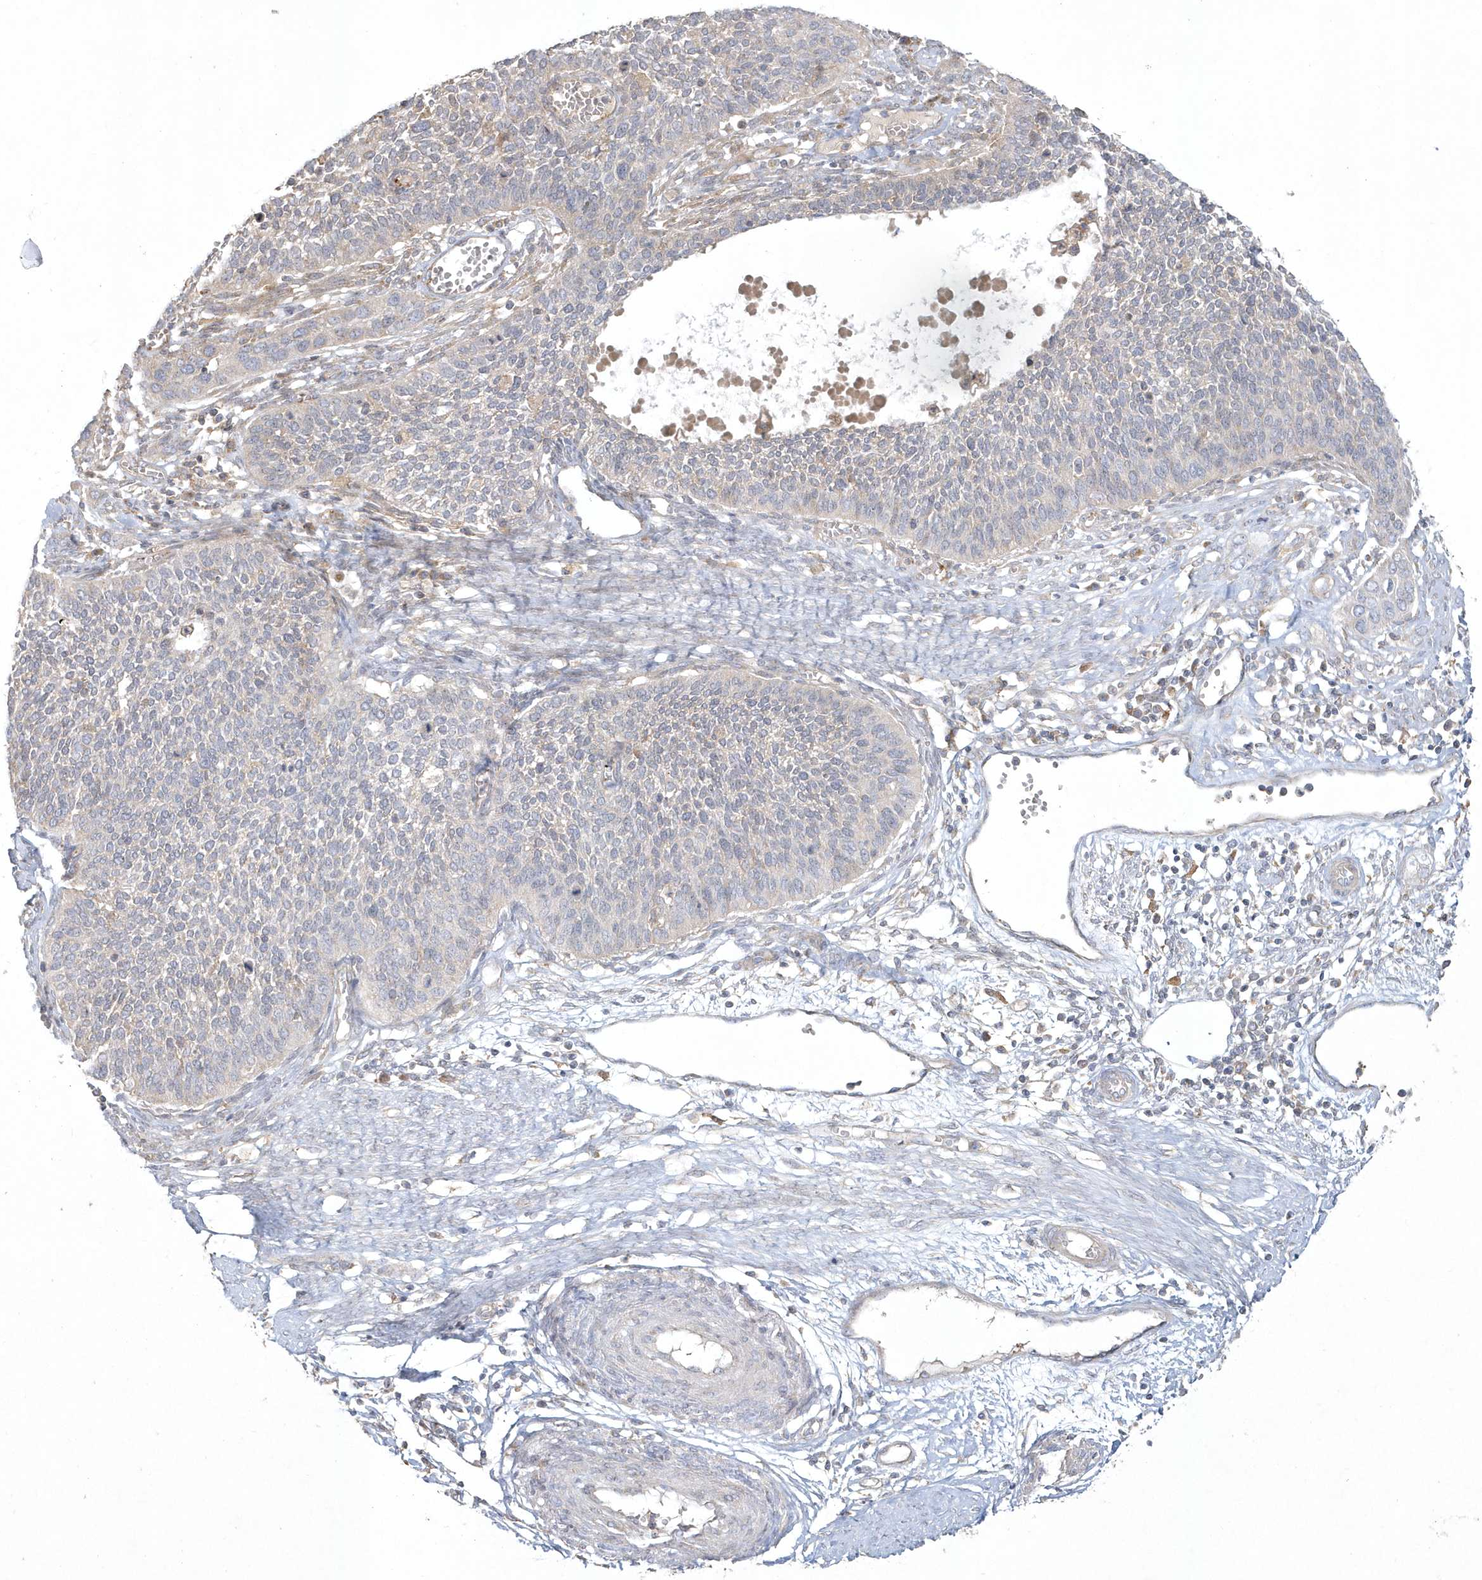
{"staining": {"intensity": "negative", "quantity": "none", "location": "none"}, "tissue": "cervical cancer", "cell_type": "Tumor cells", "image_type": "cancer", "snomed": [{"axis": "morphology", "description": "Squamous cell carcinoma, NOS"}, {"axis": "topography", "description": "Cervix"}], "caption": "There is no significant positivity in tumor cells of cervical cancer.", "gene": "BLTP3A", "patient": {"sex": "female", "age": 34}}